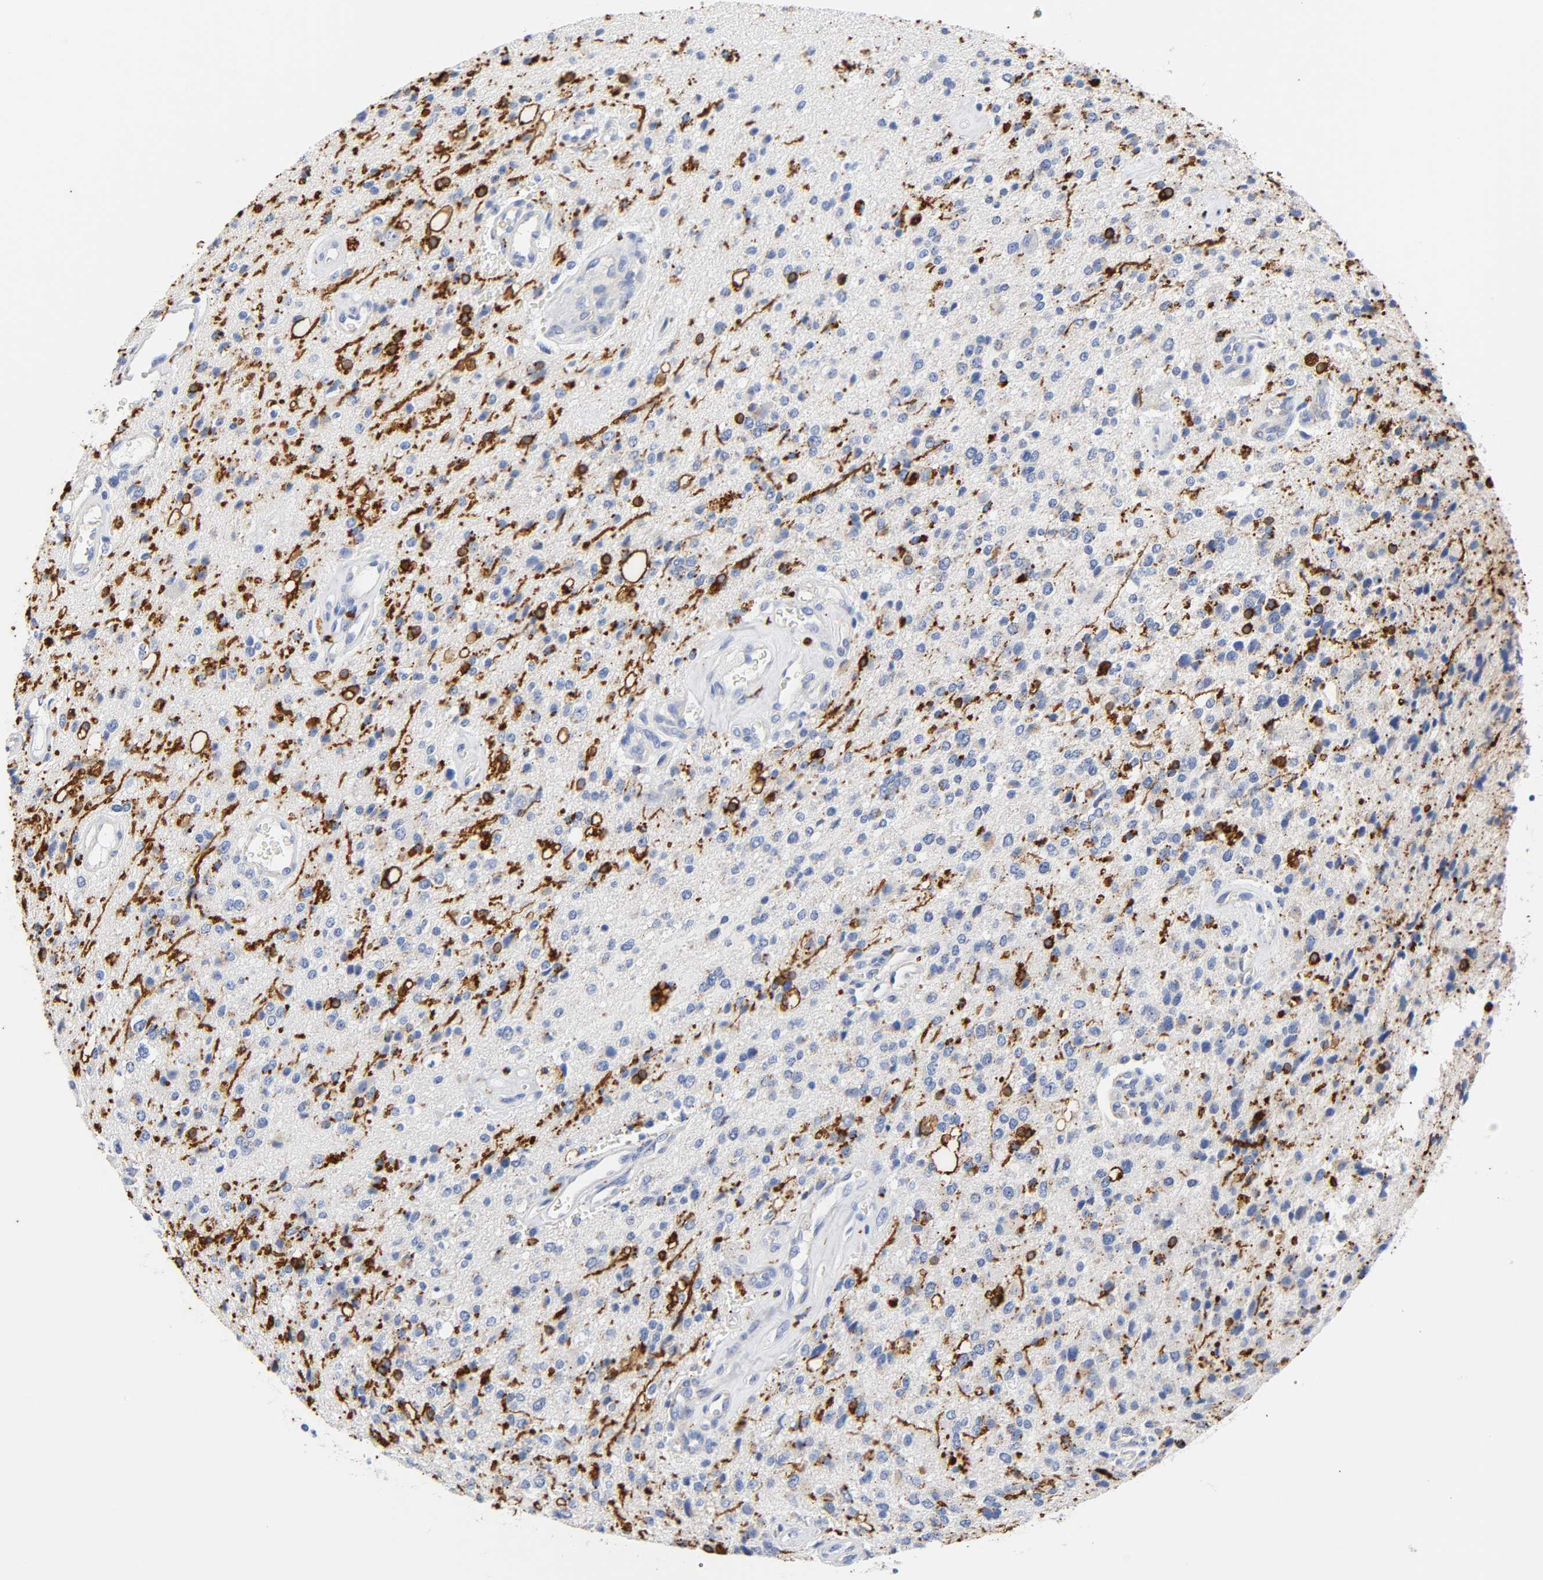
{"staining": {"intensity": "strong", "quantity": "<25%", "location": "cytoplasmic/membranous"}, "tissue": "glioma", "cell_type": "Tumor cells", "image_type": "cancer", "snomed": [{"axis": "morphology", "description": "Glioma, malignant, High grade"}, {"axis": "topography", "description": "Brain"}], "caption": "An image showing strong cytoplasmic/membranous positivity in about <25% of tumor cells in glioma, as visualized by brown immunohistochemical staining.", "gene": "PLP1", "patient": {"sex": "male", "age": 47}}